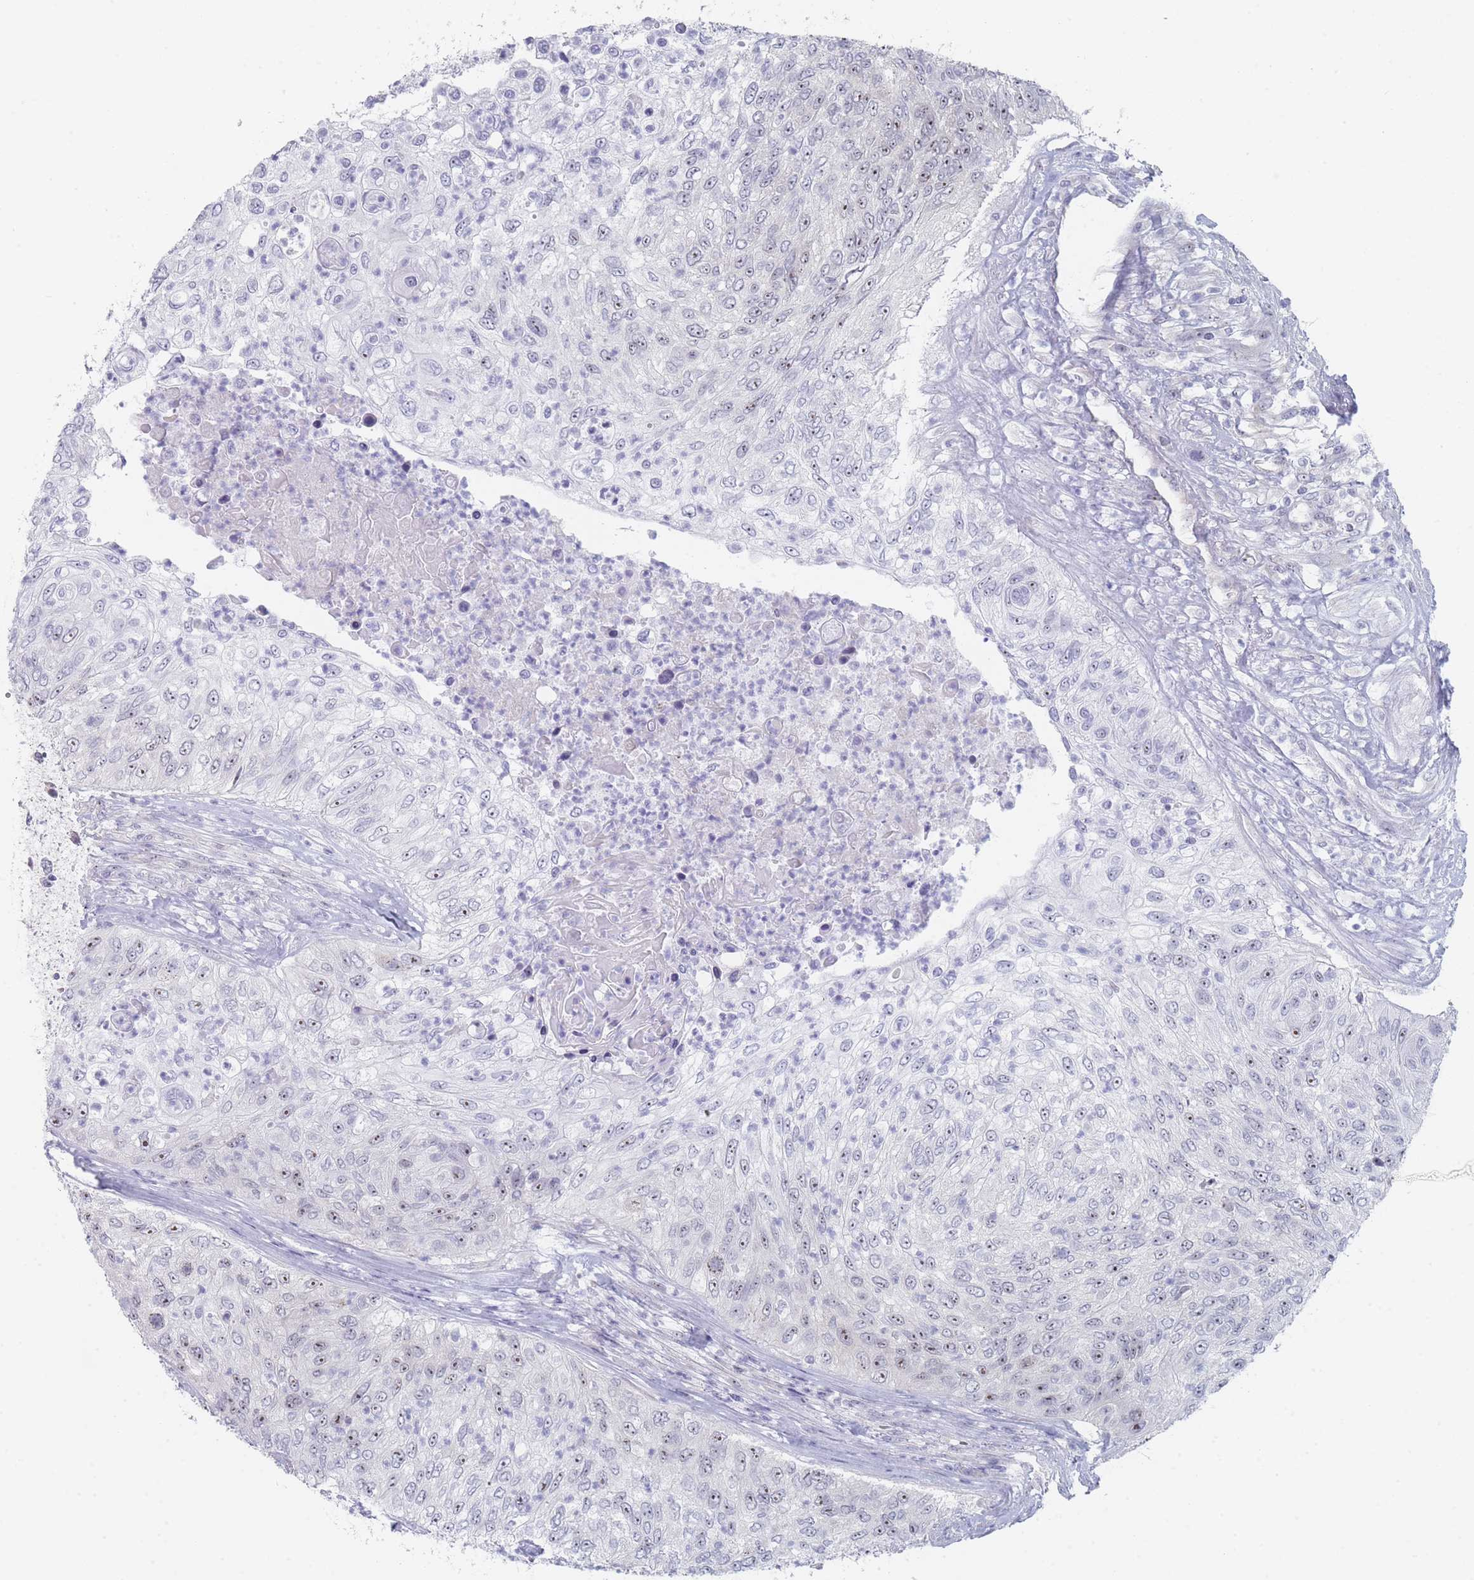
{"staining": {"intensity": "weak", "quantity": "<25%", "location": "nuclear"}, "tissue": "urothelial cancer", "cell_type": "Tumor cells", "image_type": "cancer", "snomed": [{"axis": "morphology", "description": "Urothelial carcinoma, High grade"}, {"axis": "topography", "description": "Urinary bladder"}], "caption": "Immunohistochemical staining of high-grade urothelial carcinoma demonstrates no significant expression in tumor cells. The staining was performed using DAB to visualize the protein expression in brown, while the nuclei were stained in blue with hematoxylin (Magnification: 20x).", "gene": "RNF8", "patient": {"sex": "female", "age": 60}}